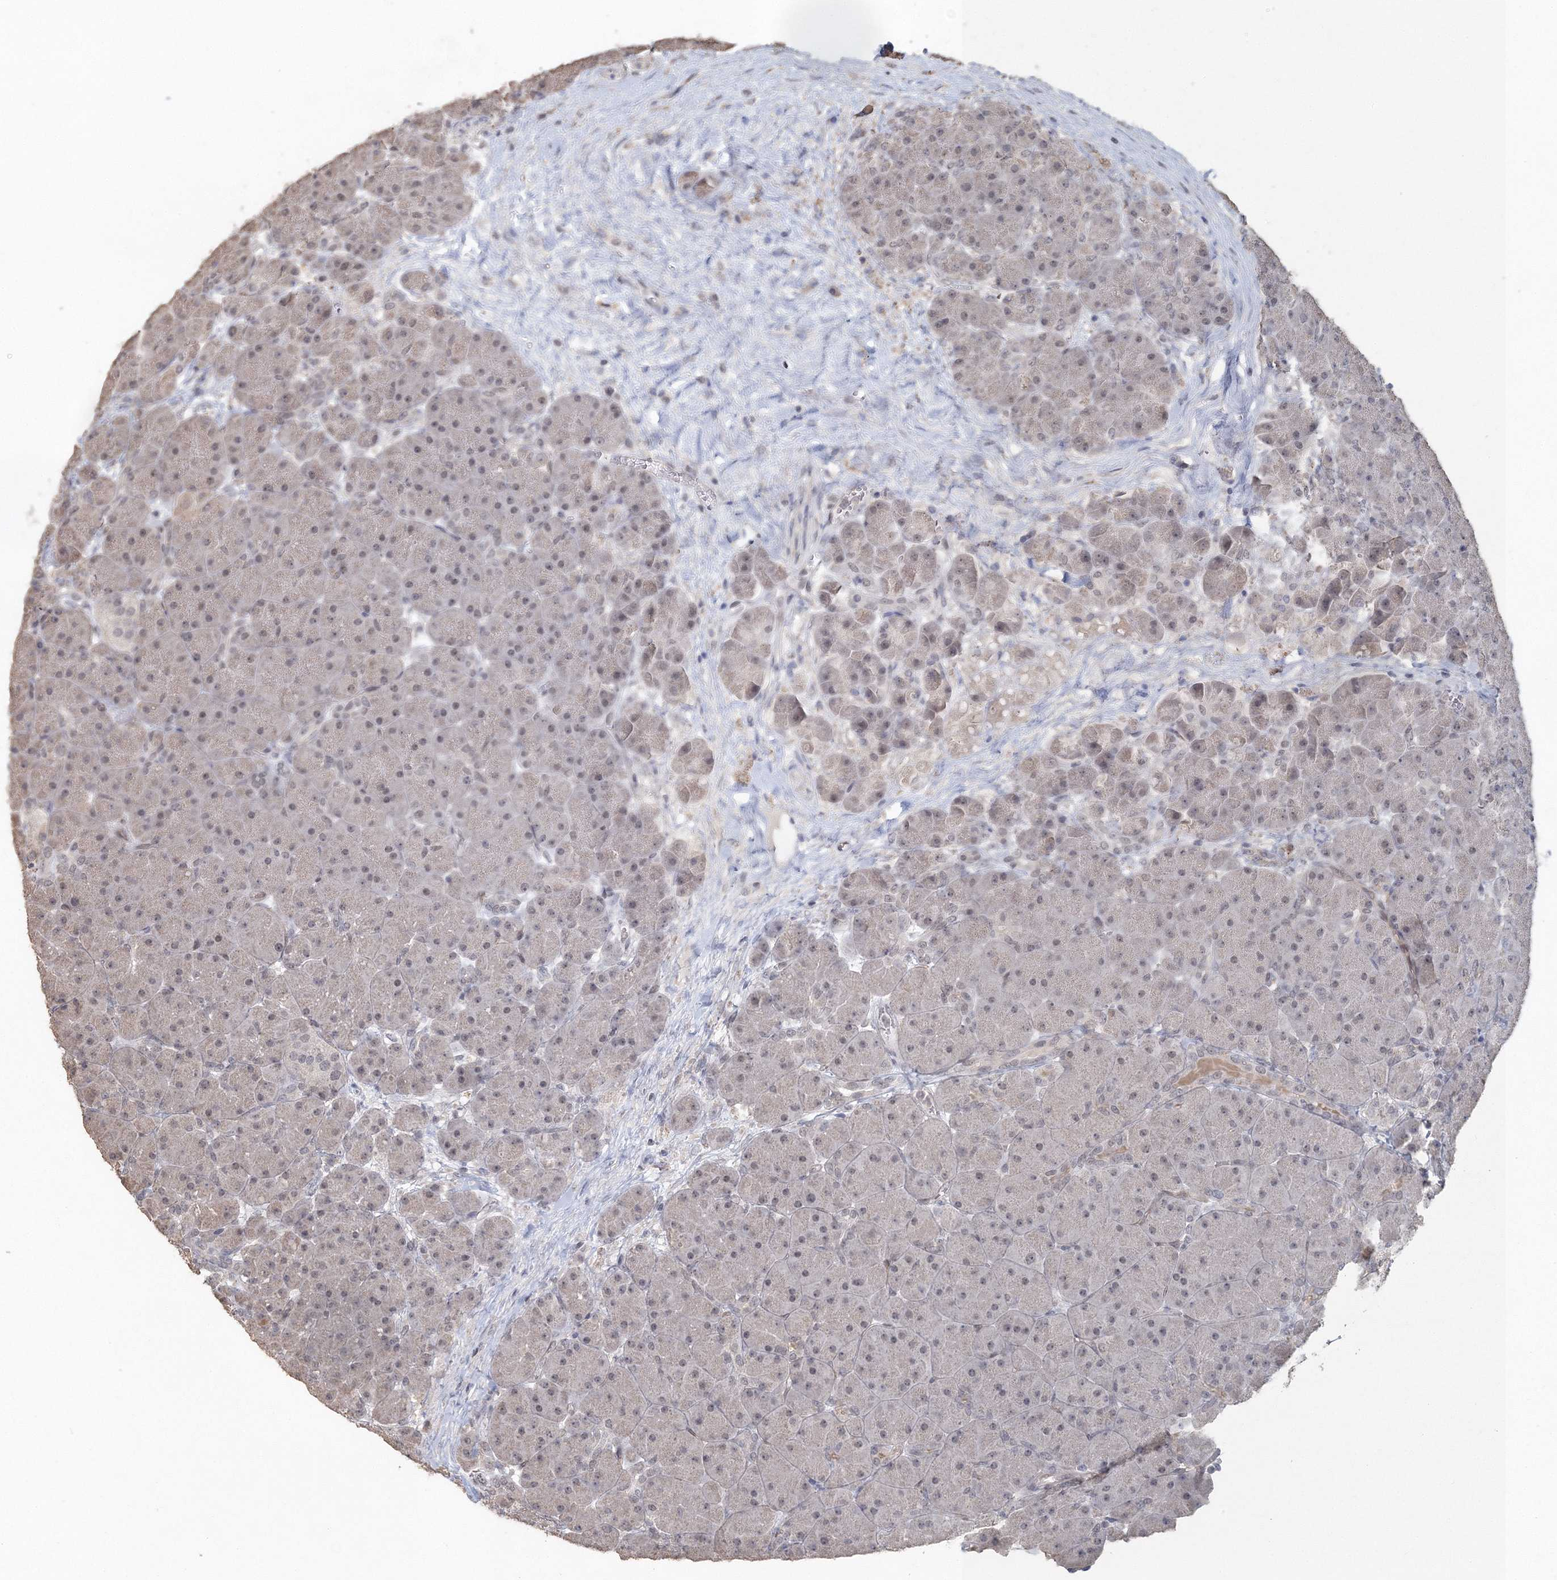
{"staining": {"intensity": "weak", "quantity": "<25%", "location": "nuclear"}, "tissue": "pancreas", "cell_type": "Exocrine glandular cells", "image_type": "normal", "snomed": [{"axis": "morphology", "description": "Normal tissue, NOS"}, {"axis": "topography", "description": "Pancreas"}], "caption": "Pancreas stained for a protein using IHC reveals no staining exocrine glandular cells.", "gene": "UIMC1", "patient": {"sex": "male", "age": 66}}